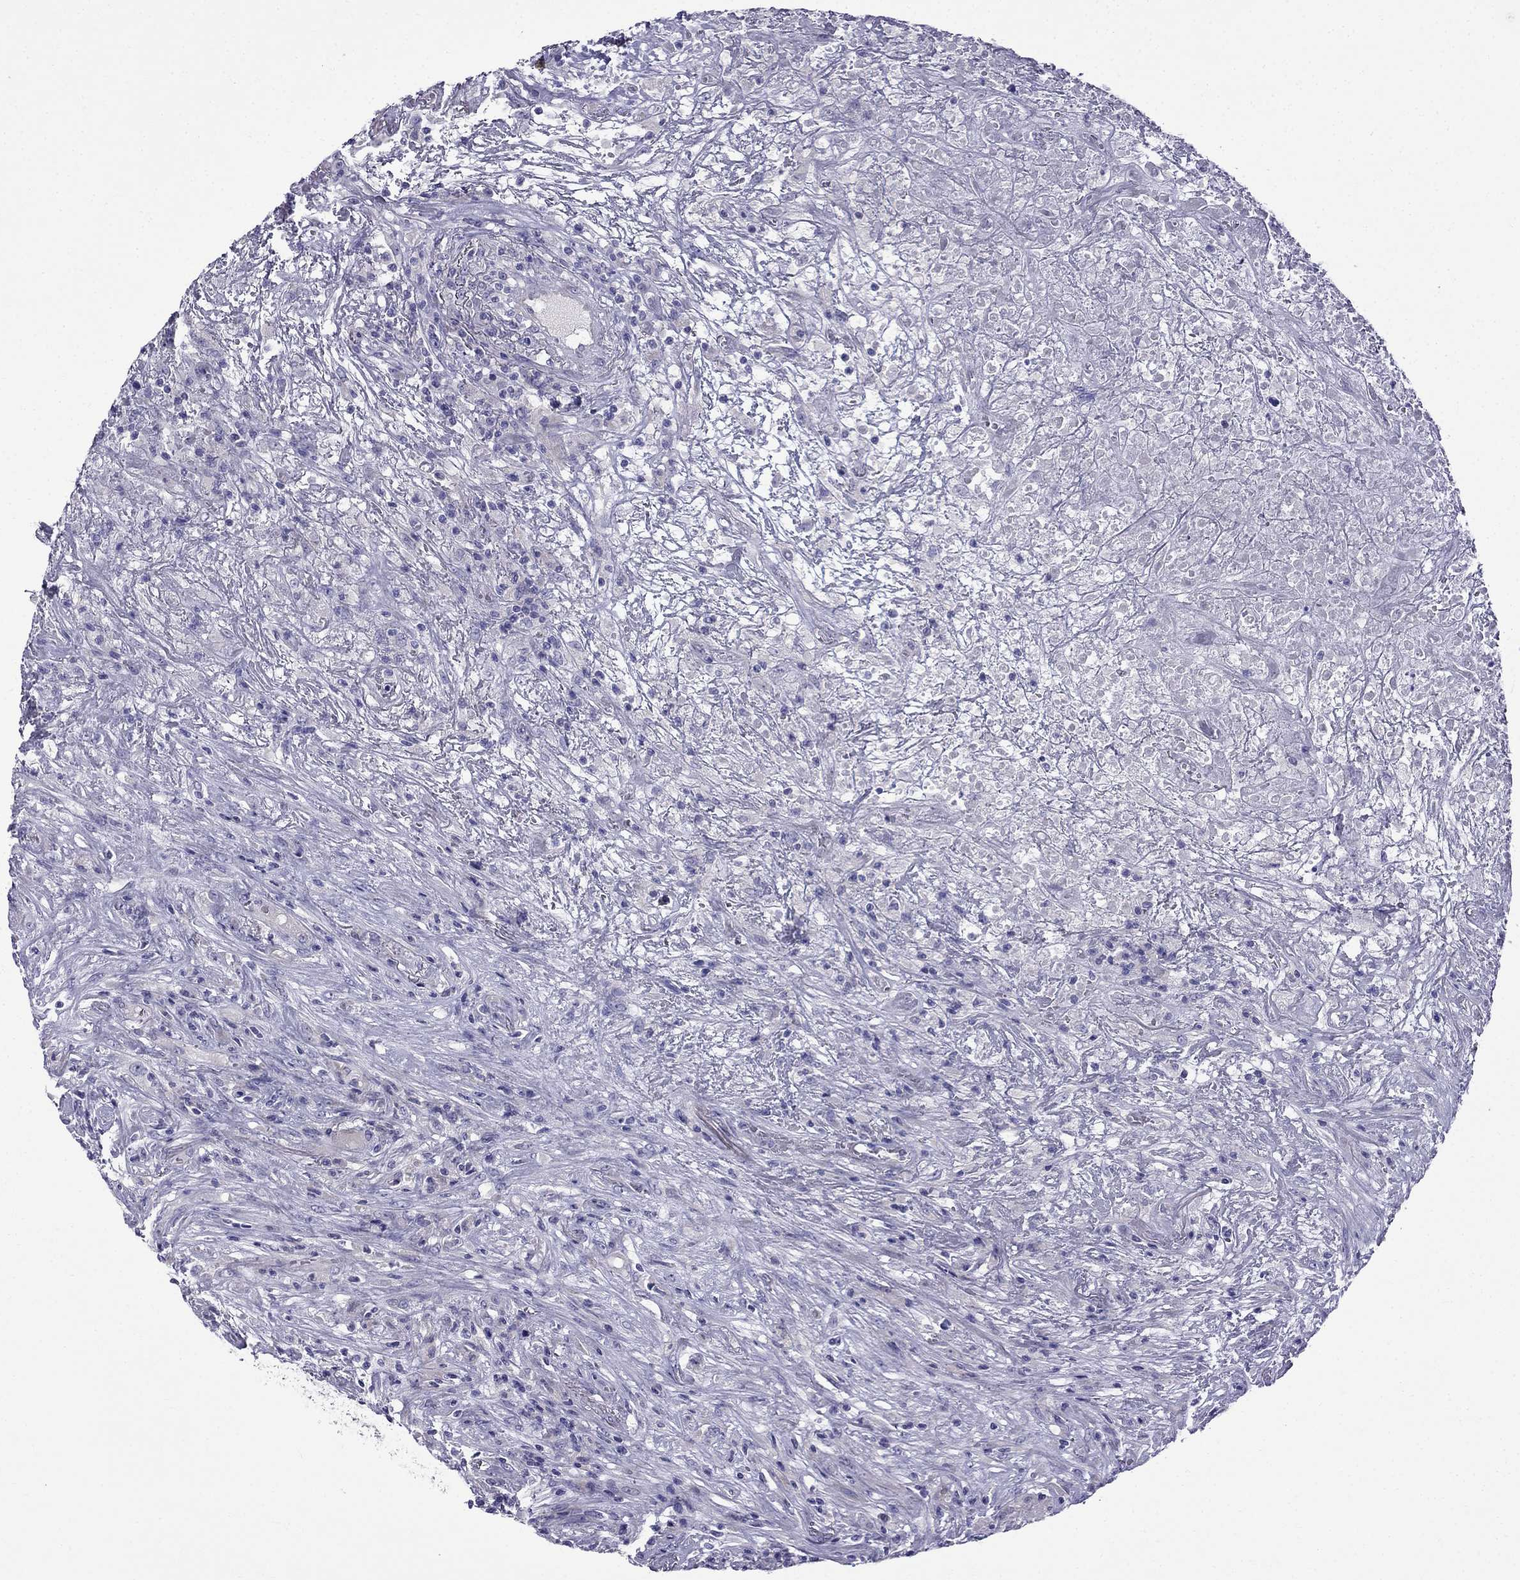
{"staining": {"intensity": "negative", "quantity": "none", "location": "none"}, "tissue": "lymphoma", "cell_type": "Tumor cells", "image_type": "cancer", "snomed": [{"axis": "morphology", "description": "Malignant lymphoma, non-Hodgkin's type, High grade"}, {"axis": "topography", "description": "Lung"}], "caption": "This photomicrograph is of high-grade malignant lymphoma, non-Hodgkin's type stained with immunohistochemistry (IHC) to label a protein in brown with the nuclei are counter-stained blue. There is no staining in tumor cells.", "gene": "PATE1", "patient": {"sex": "male", "age": 79}}